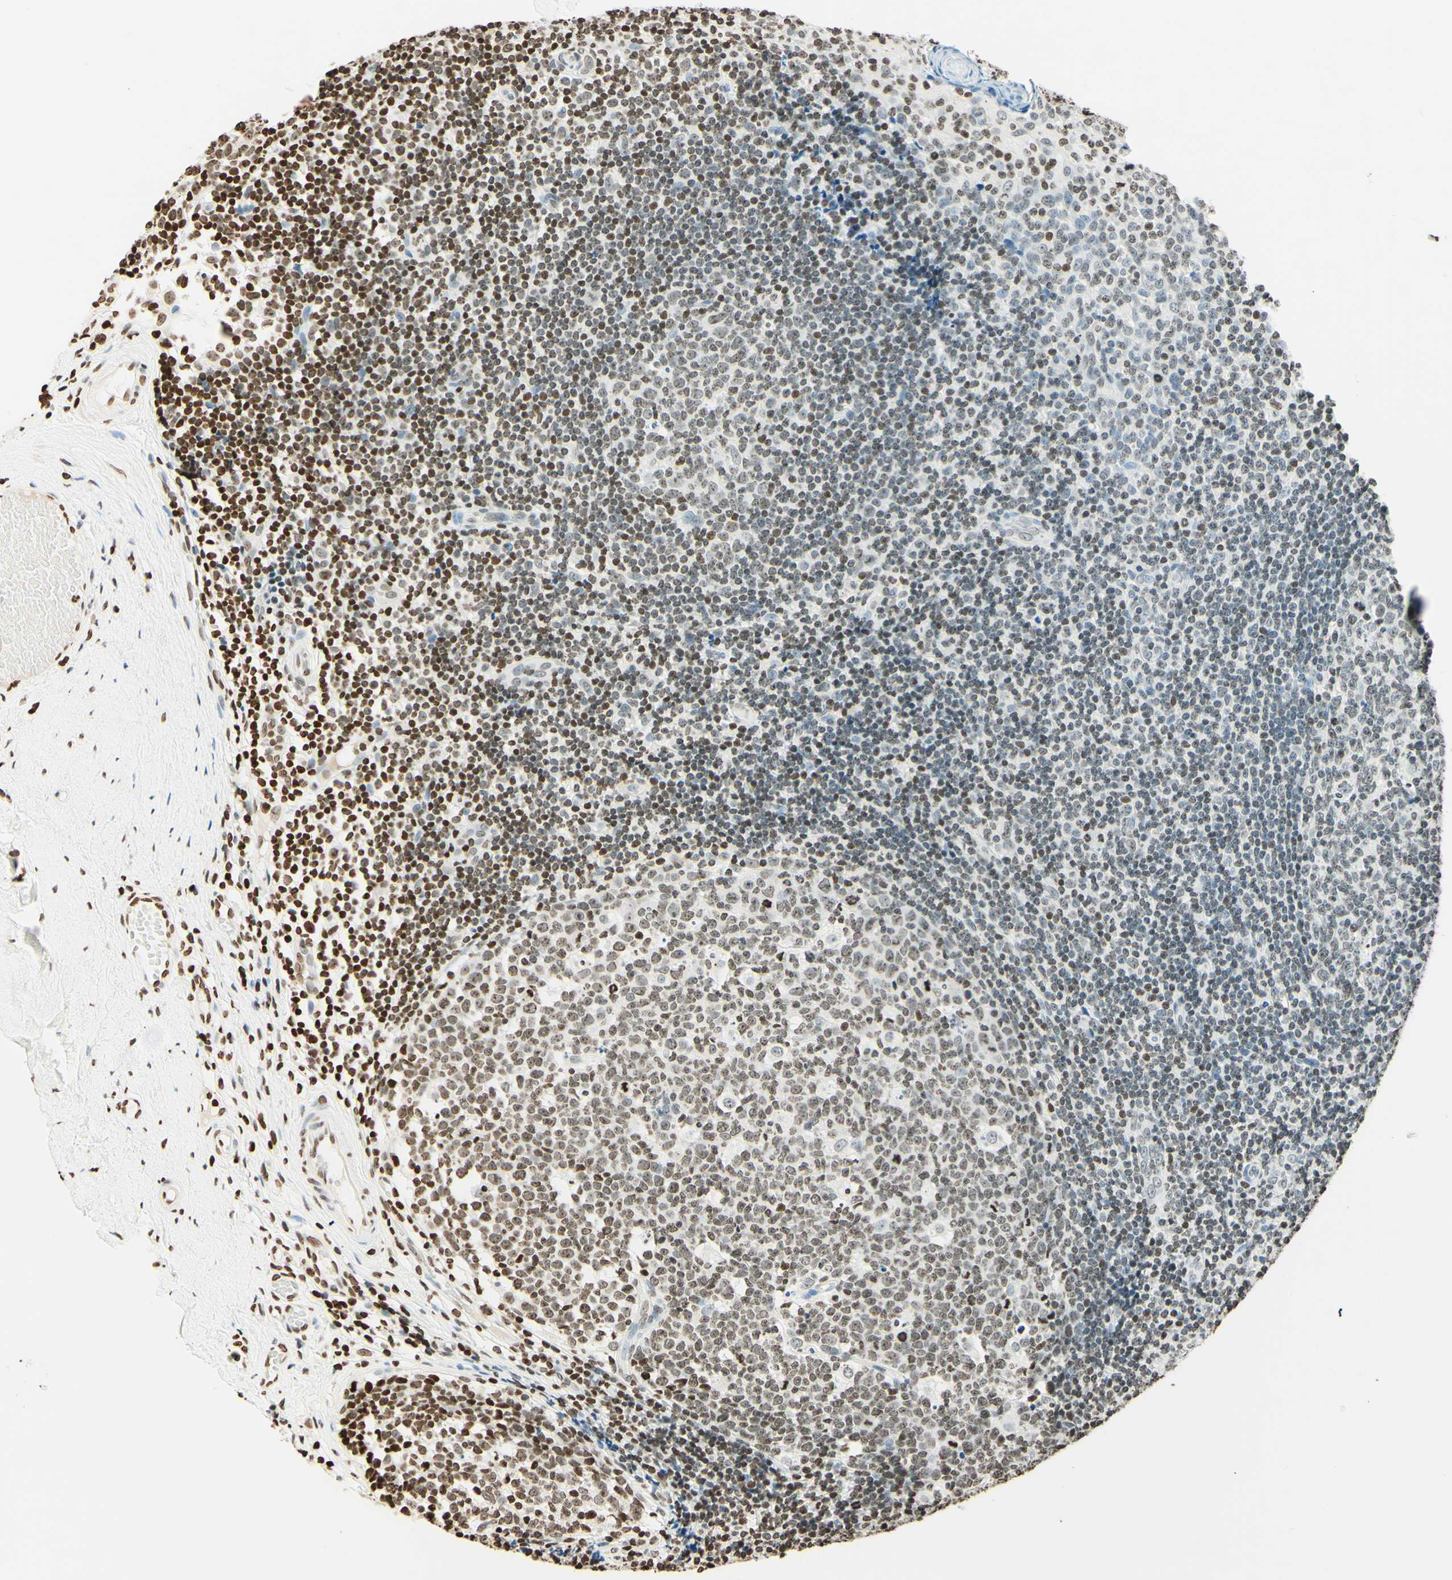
{"staining": {"intensity": "weak", "quantity": ">75%", "location": "nuclear"}, "tissue": "tonsil", "cell_type": "Germinal center cells", "image_type": "normal", "snomed": [{"axis": "morphology", "description": "Normal tissue, NOS"}, {"axis": "topography", "description": "Tonsil"}], "caption": "Protein expression by immunohistochemistry (IHC) demonstrates weak nuclear expression in about >75% of germinal center cells in normal tonsil.", "gene": "MSH2", "patient": {"sex": "female", "age": 19}}